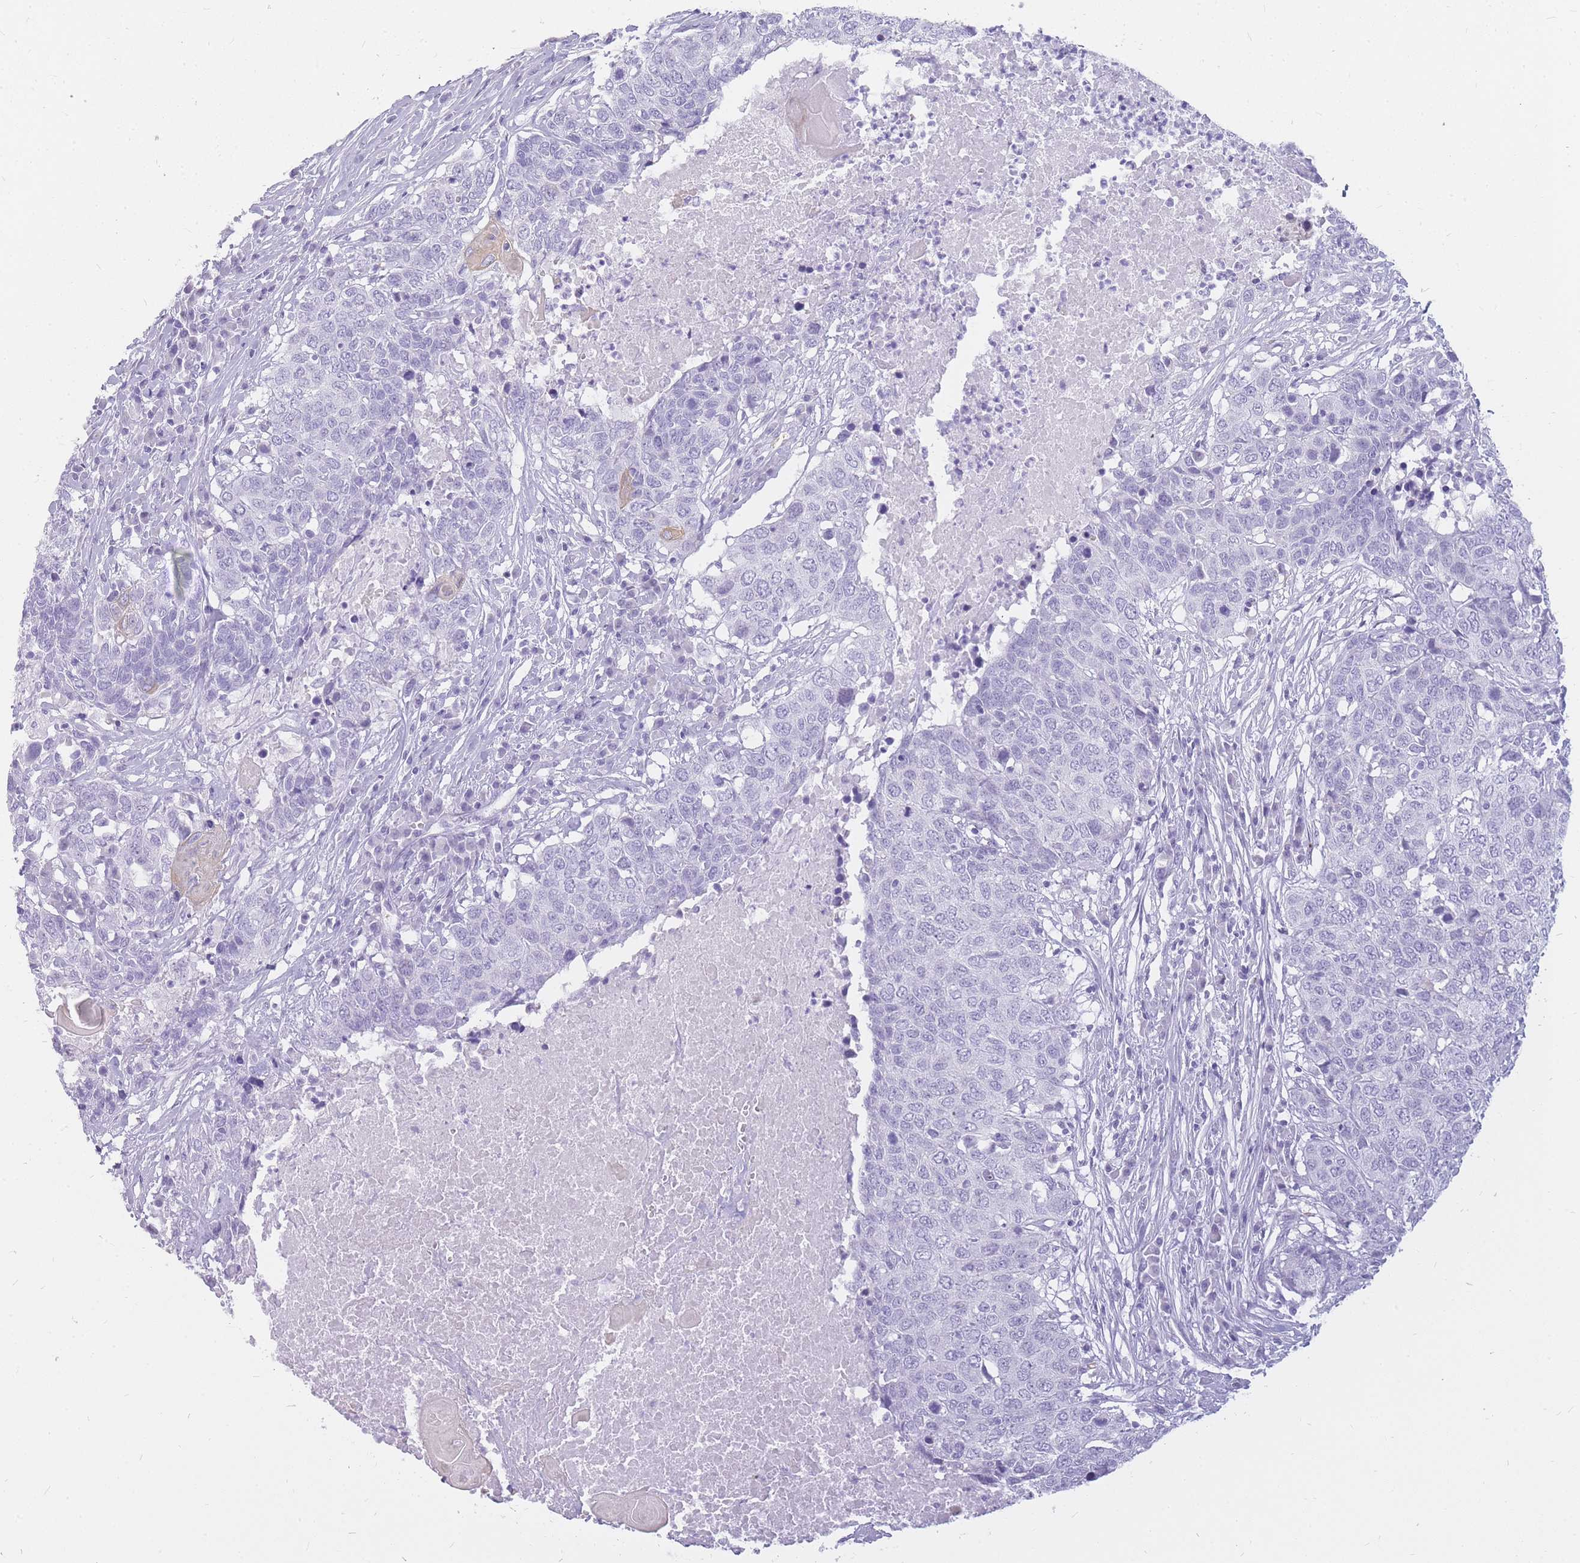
{"staining": {"intensity": "negative", "quantity": "none", "location": "none"}, "tissue": "head and neck cancer", "cell_type": "Tumor cells", "image_type": "cancer", "snomed": [{"axis": "morphology", "description": "Squamous cell carcinoma, NOS"}, {"axis": "topography", "description": "Head-Neck"}], "caption": "Protein analysis of head and neck cancer (squamous cell carcinoma) exhibits no significant positivity in tumor cells.", "gene": "INS", "patient": {"sex": "male", "age": 66}}